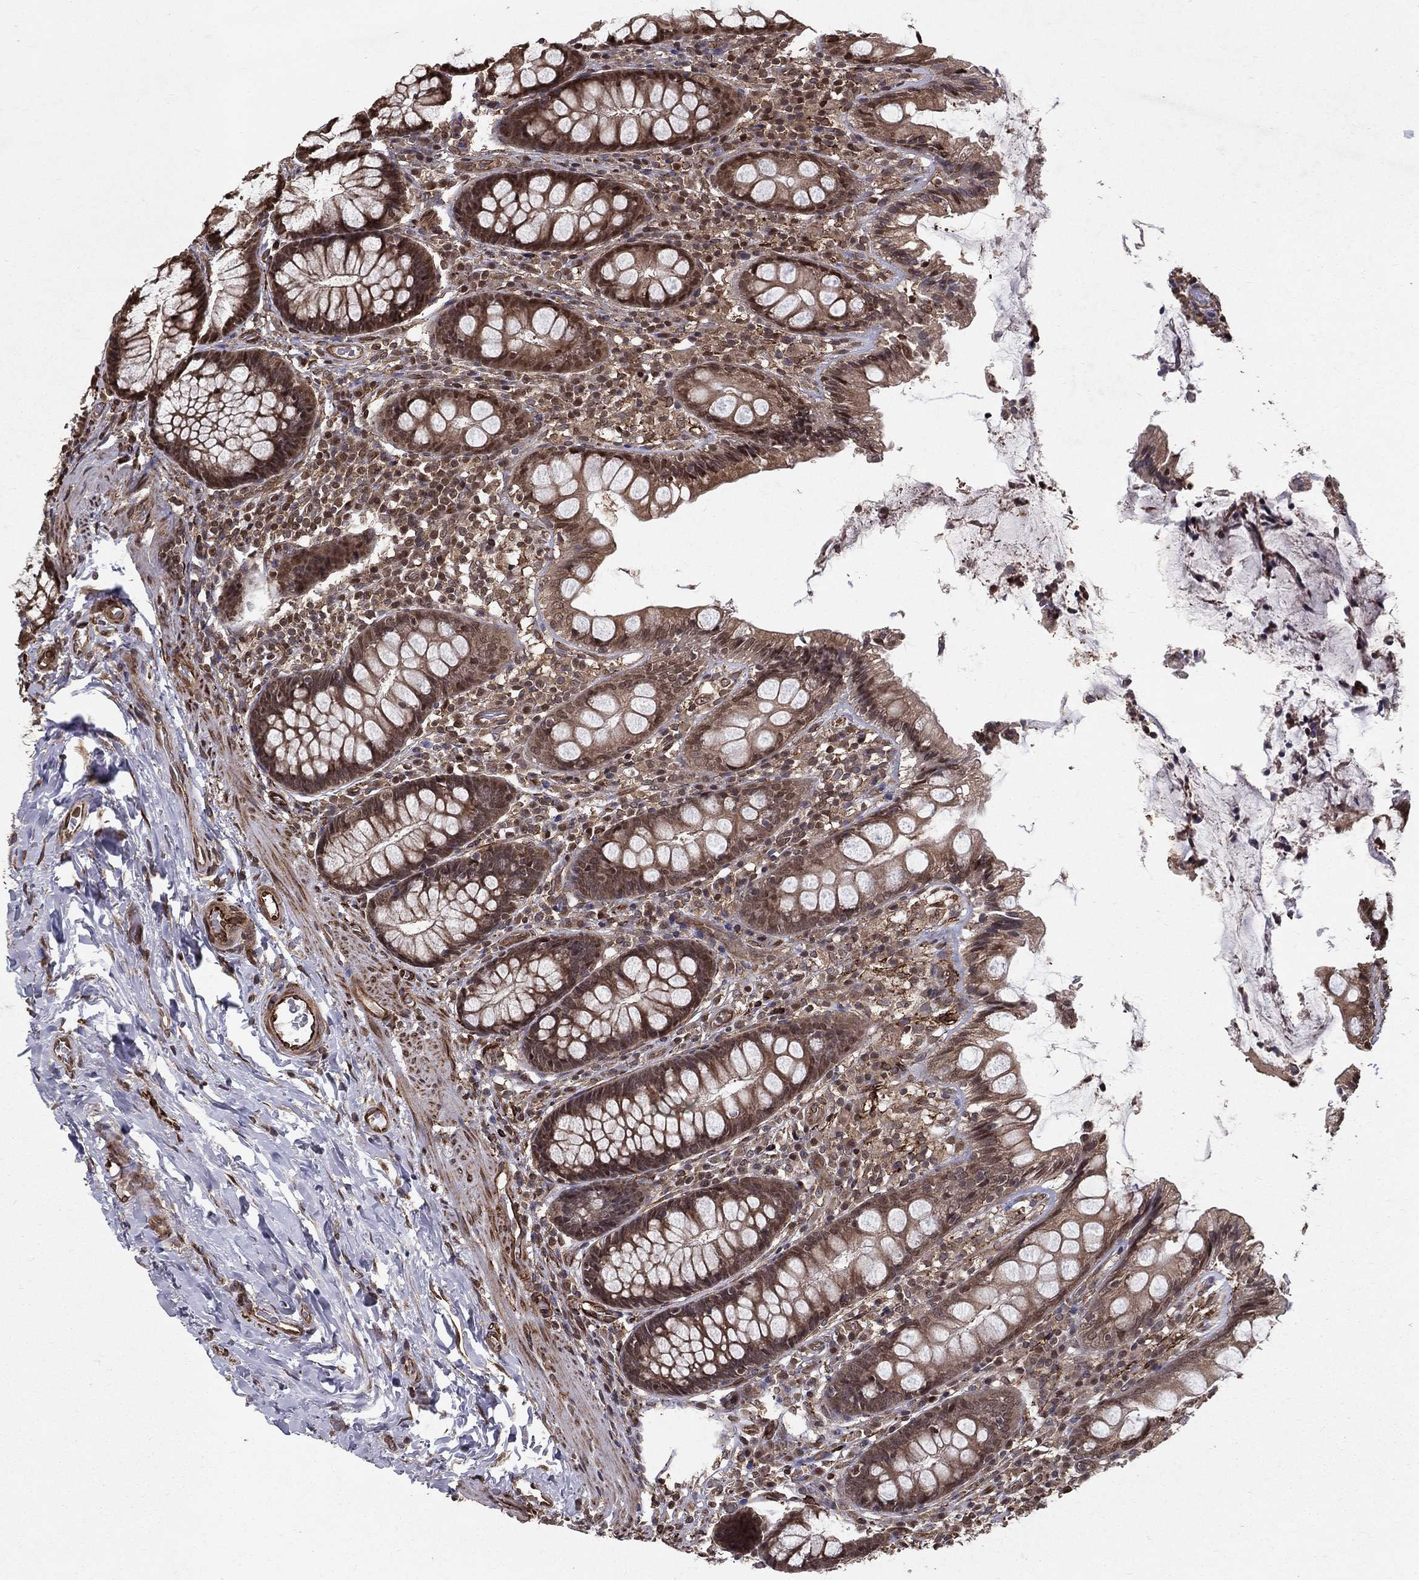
{"staining": {"intensity": "strong", "quantity": ">75%", "location": "cytoplasmic/membranous"}, "tissue": "colon", "cell_type": "Endothelial cells", "image_type": "normal", "snomed": [{"axis": "morphology", "description": "Normal tissue, NOS"}, {"axis": "topography", "description": "Colon"}], "caption": "A brown stain labels strong cytoplasmic/membranous positivity of a protein in endothelial cells of unremarkable colon. The staining is performed using DAB brown chromogen to label protein expression. The nuclei are counter-stained blue using hematoxylin.", "gene": "CERS2", "patient": {"sex": "female", "age": 86}}